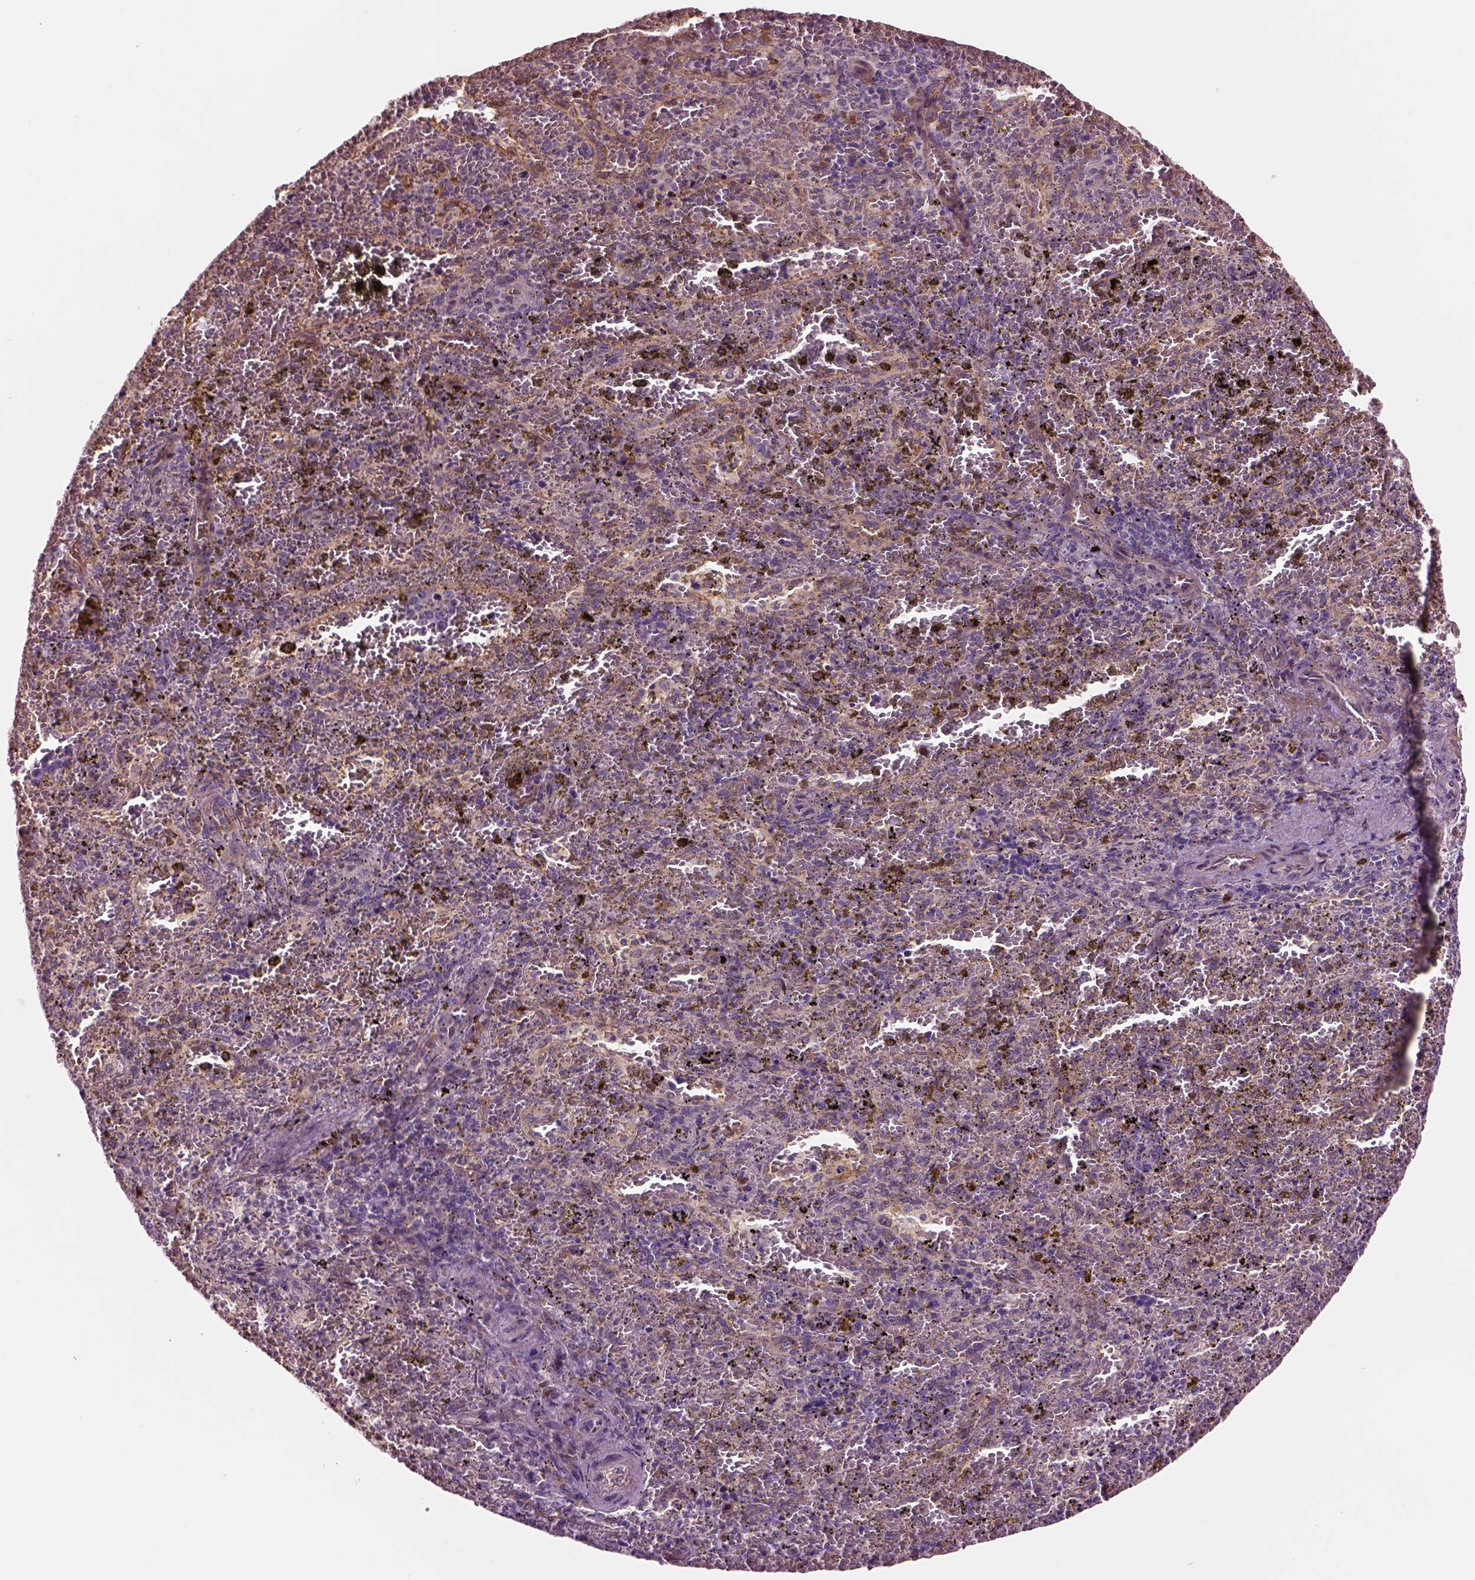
{"staining": {"intensity": "negative", "quantity": "none", "location": "none"}, "tissue": "spleen", "cell_type": "Cells in red pulp", "image_type": "normal", "snomed": [{"axis": "morphology", "description": "Normal tissue, NOS"}, {"axis": "topography", "description": "Spleen"}], "caption": "A photomicrograph of human spleen is negative for staining in cells in red pulp. (DAB immunohistochemistry visualized using brightfield microscopy, high magnification).", "gene": "HTR1B", "patient": {"sex": "female", "age": 50}}